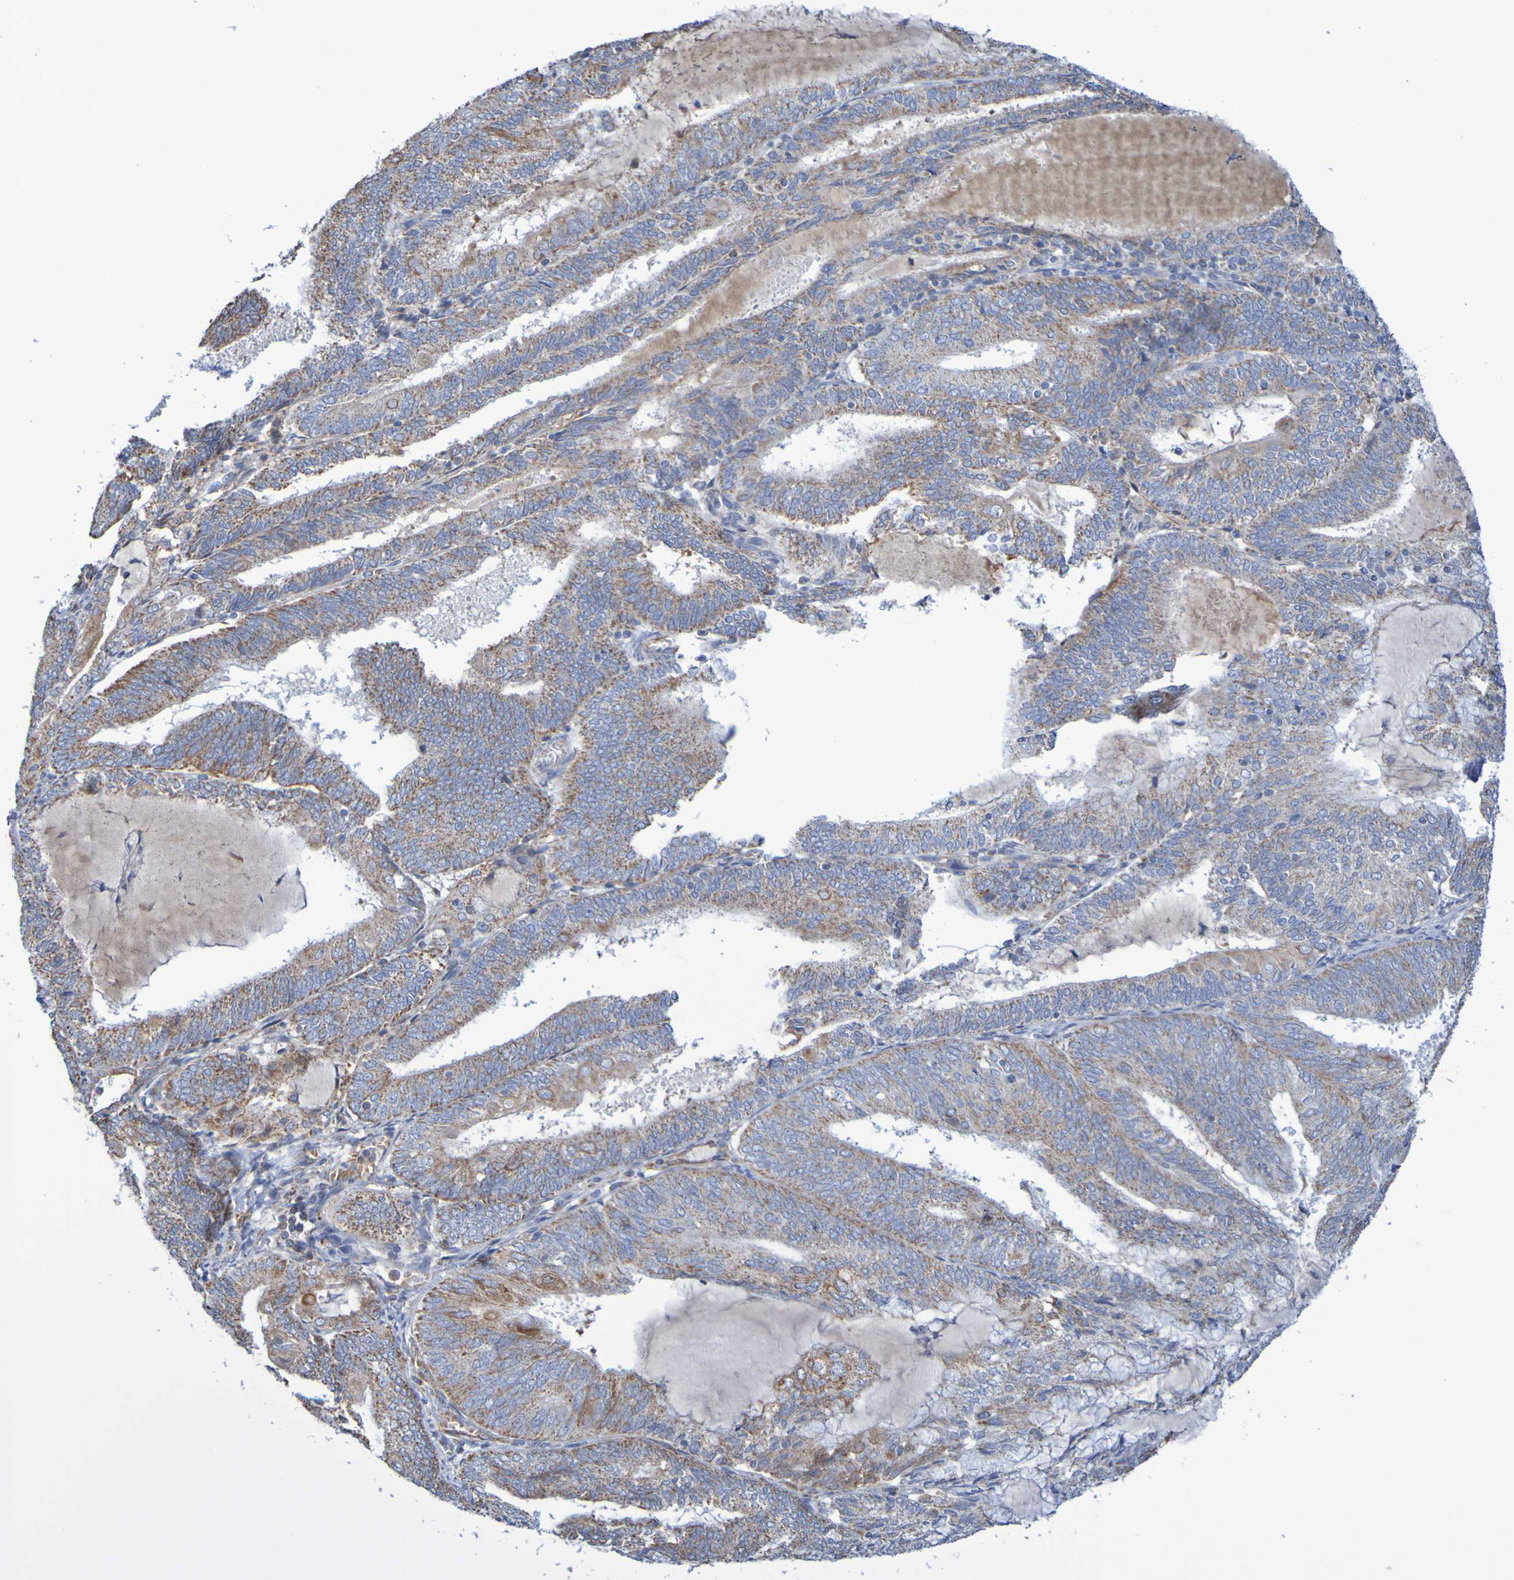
{"staining": {"intensity": "moderate", "quantity": ">75%", "location": "cytoplasmic/membranous"}, "tissue": "endometrial cancer", "cell_type": "Tumor cells", "image_type": "cancer", "snomed": [{"axis": "morphology", "description": "Adenocarcinoma, NOS"}, {"axis": "topography", "description": "Endometrium"}], "caption": "Immunohistochemistry photomicrograph of neoplastic tissue: endometrial adenocarcinoma stained using immunohistochemistry (IHC) exhibits medium levels of moderate protein expression localized specifically in the cytoplasmic/membranous of tumor cells, appearing as a cytoplasmic/membranous brown color.", "gene": "CNTN2", "patient": {"sex": "female", "age": 81}}